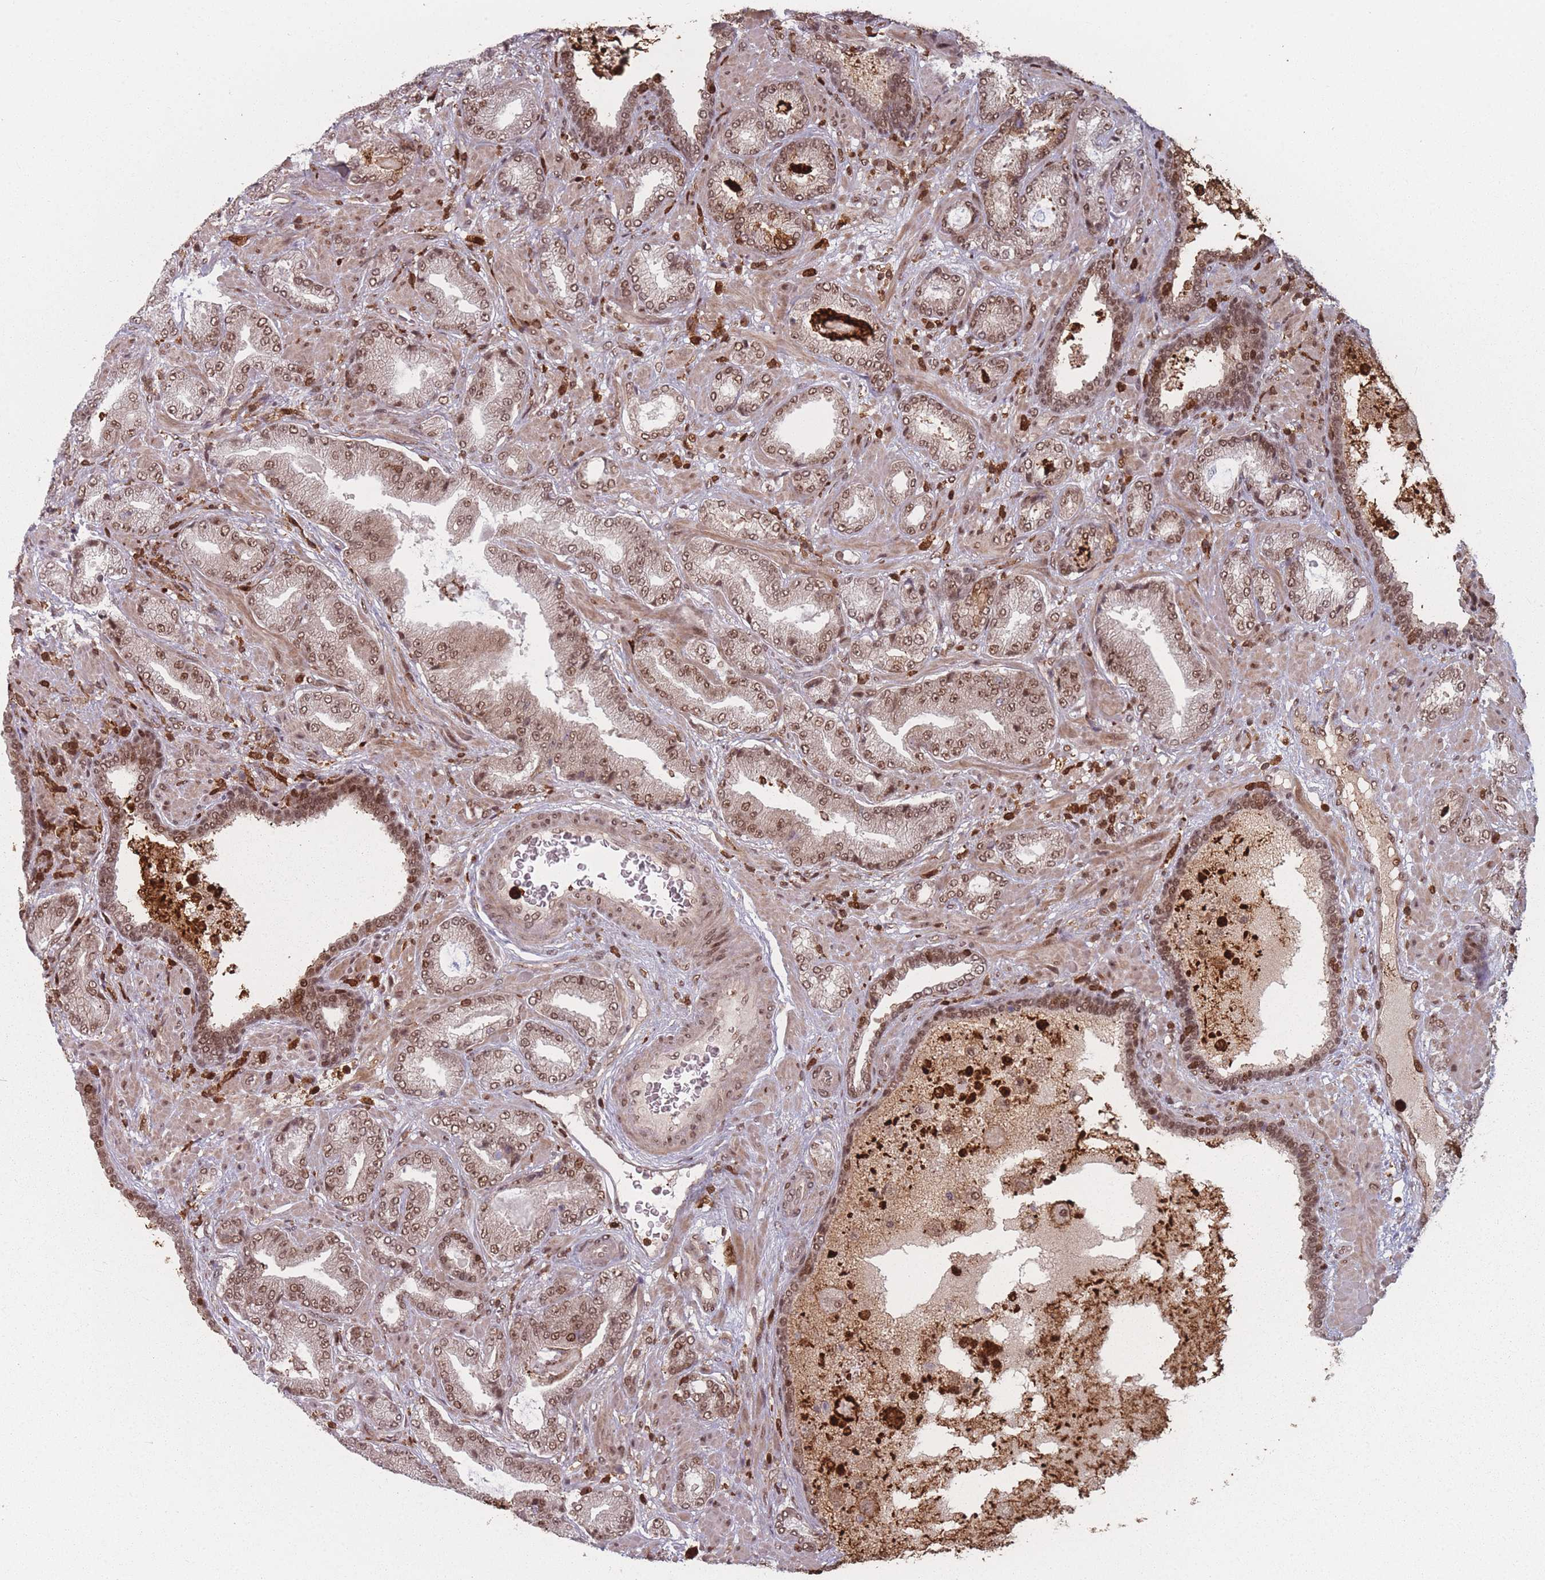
{"staining": {"intensity": "moderate", "quantity": ">75%", "location": "nuclear"}, "tissue": "prostate cancer", "cell_type": "Tumor cells", "image_type": "cancer", "snomed": [{"axis": "morphology", "description": "Adenocarcinoma, High grade"}, {"axis": "topography", "description": "Prostate"}], "caption": "Prostate high-grade adenocarcinoma stained with DAB immunohistochemistry (IHC) displays medium levels of moderate nuclear expression in about >75% of tumor cells. Using DAB (3,3'-diaminobenzidine) (brown) and hematoxylin (blue) stains, captured at high magnification using brightfield microscopy.", "gene": "WDR55", "patient": {"sex": "male", "age": 68}}